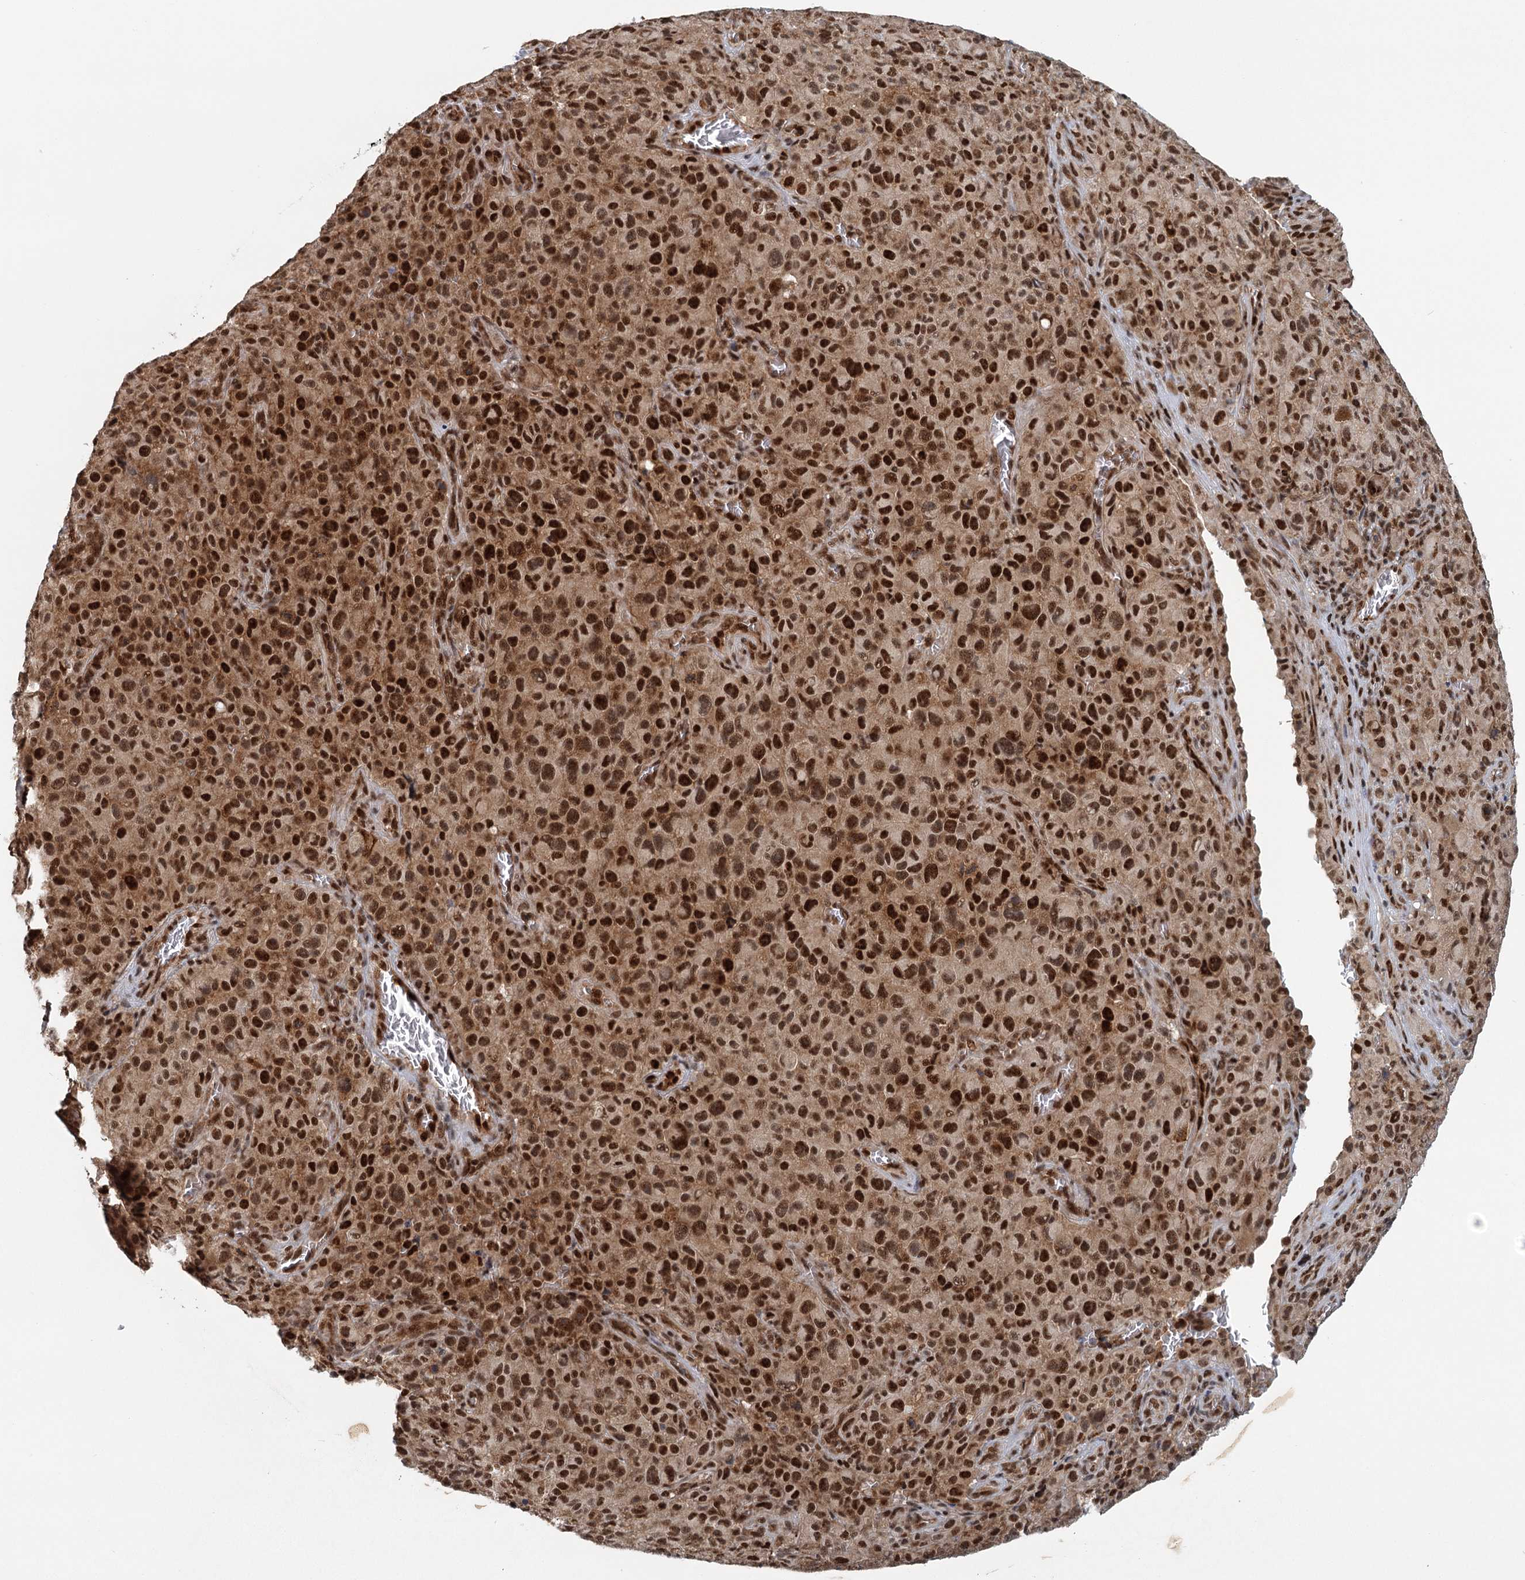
{"staining": {"intensity": "strong", "quantity": ">75%", "location": "nuclear"}, "tissue": "melanoma", "cell_type": "Tumor cells", "image_type": "cancer", "snomed": [{"axis": "morphology", "description": "Malignant melanoma, NOS"}, {"axis": "topography", "description": "Skin"}], "caption": "An image of human malignant melanoma stained for a protein exhibits strong nuclear brown staining in tumor cells. The protein is stained brown, and the nuclei are stained in blue (DAB (3,3'-diaminobenzidine) IHC with brightfield microscopy, high magnification).", "gene": "GPATCH11", "patient": {"sex": "female", "age": 82}}